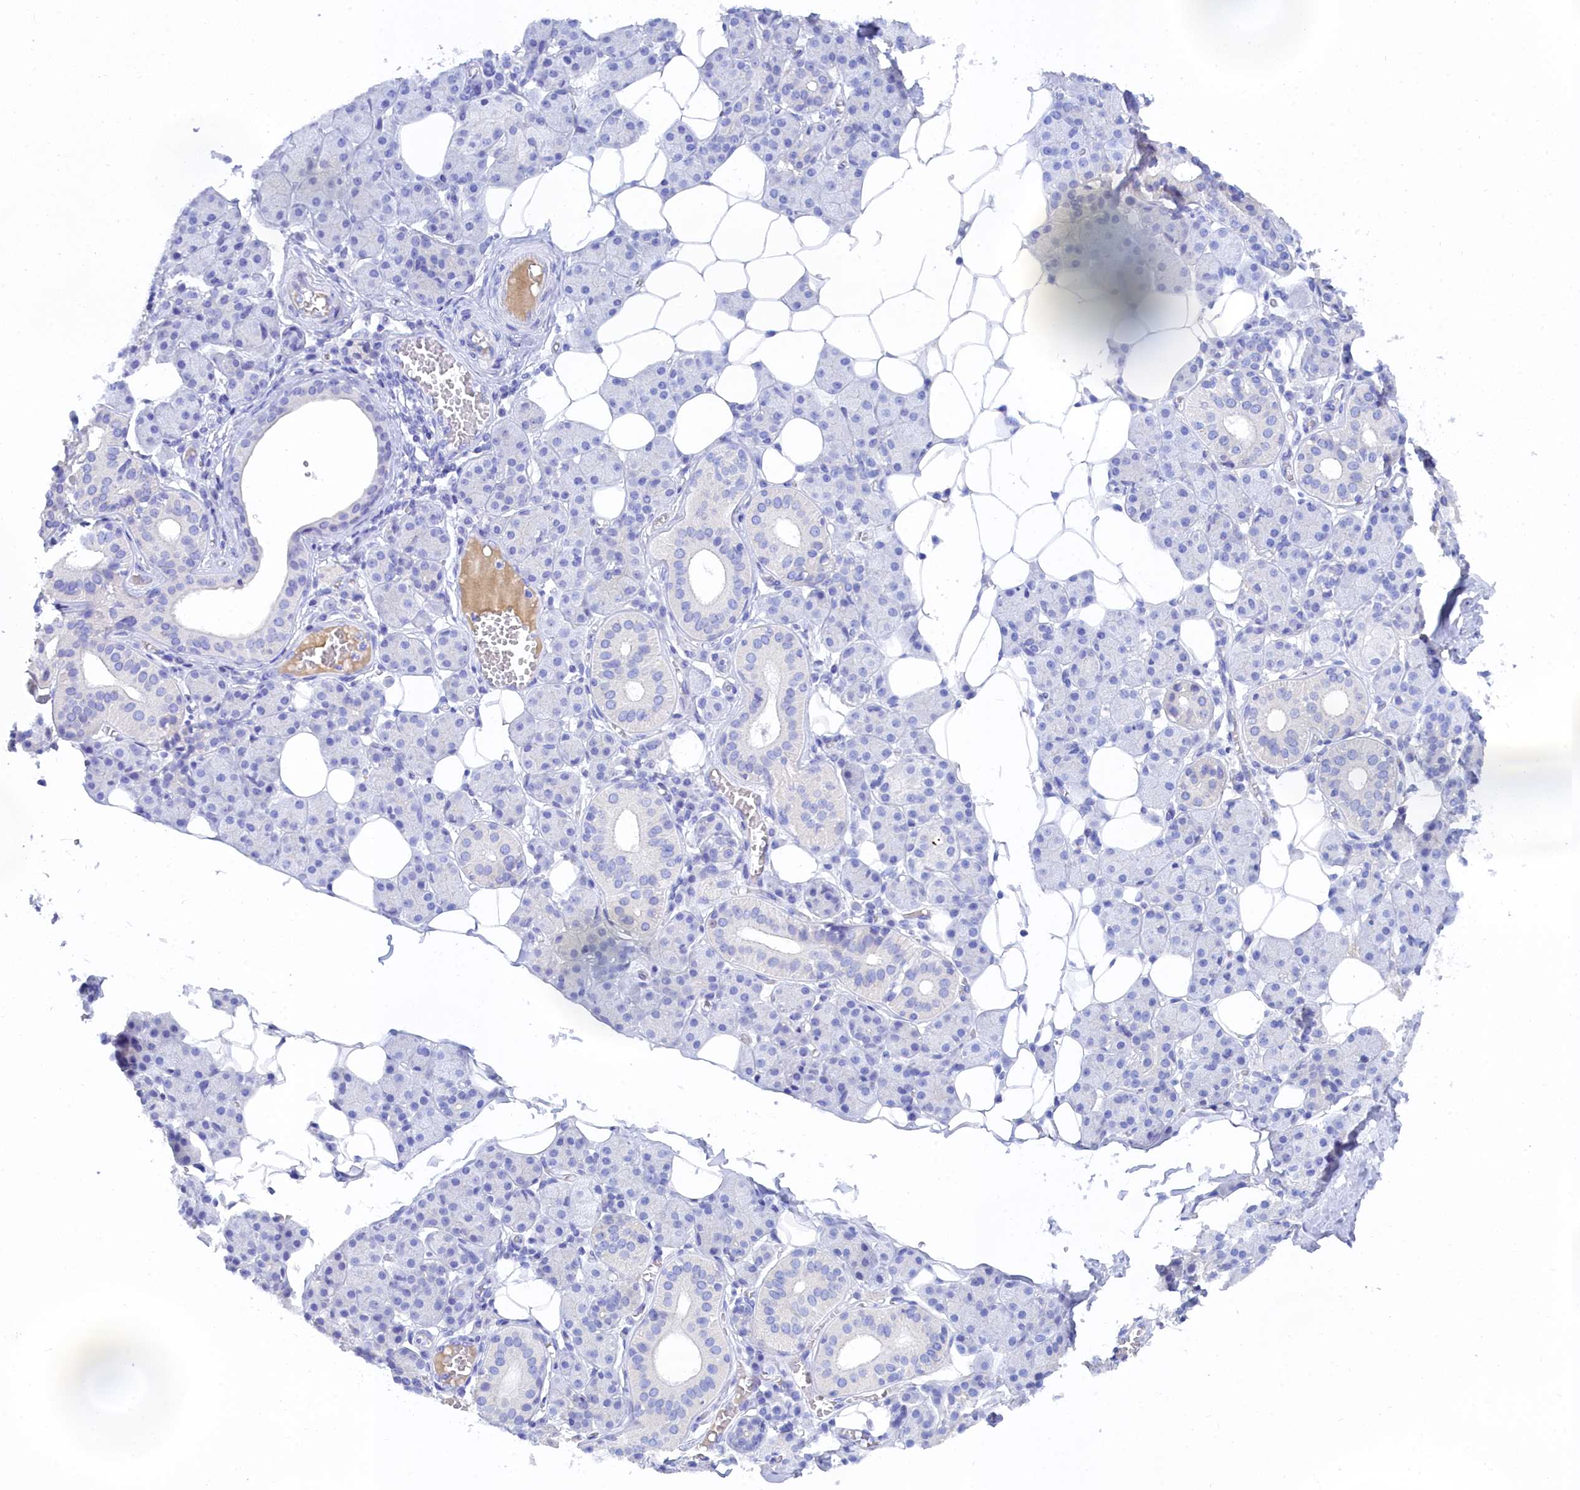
{"staining": {"intensity": "negative", "quantity": "none", "location": "none"}, "tissue": "salivary gland", "cell_type": "Glandular cells", "image_type": "normal", "snomed": [{"axis": "morphology", "description": "Normal tissue, NOS"}, {"axis": "topography", "description": "Salivary gland"}], "caption": "High power microscopy micrograph of an immunohistochemistry (IHC) micrograph of normal salivary gland, revealing no significant staining in glandular cells.", "gene": "TRIM10", "patient": {"sex": "female", "age": 33}}